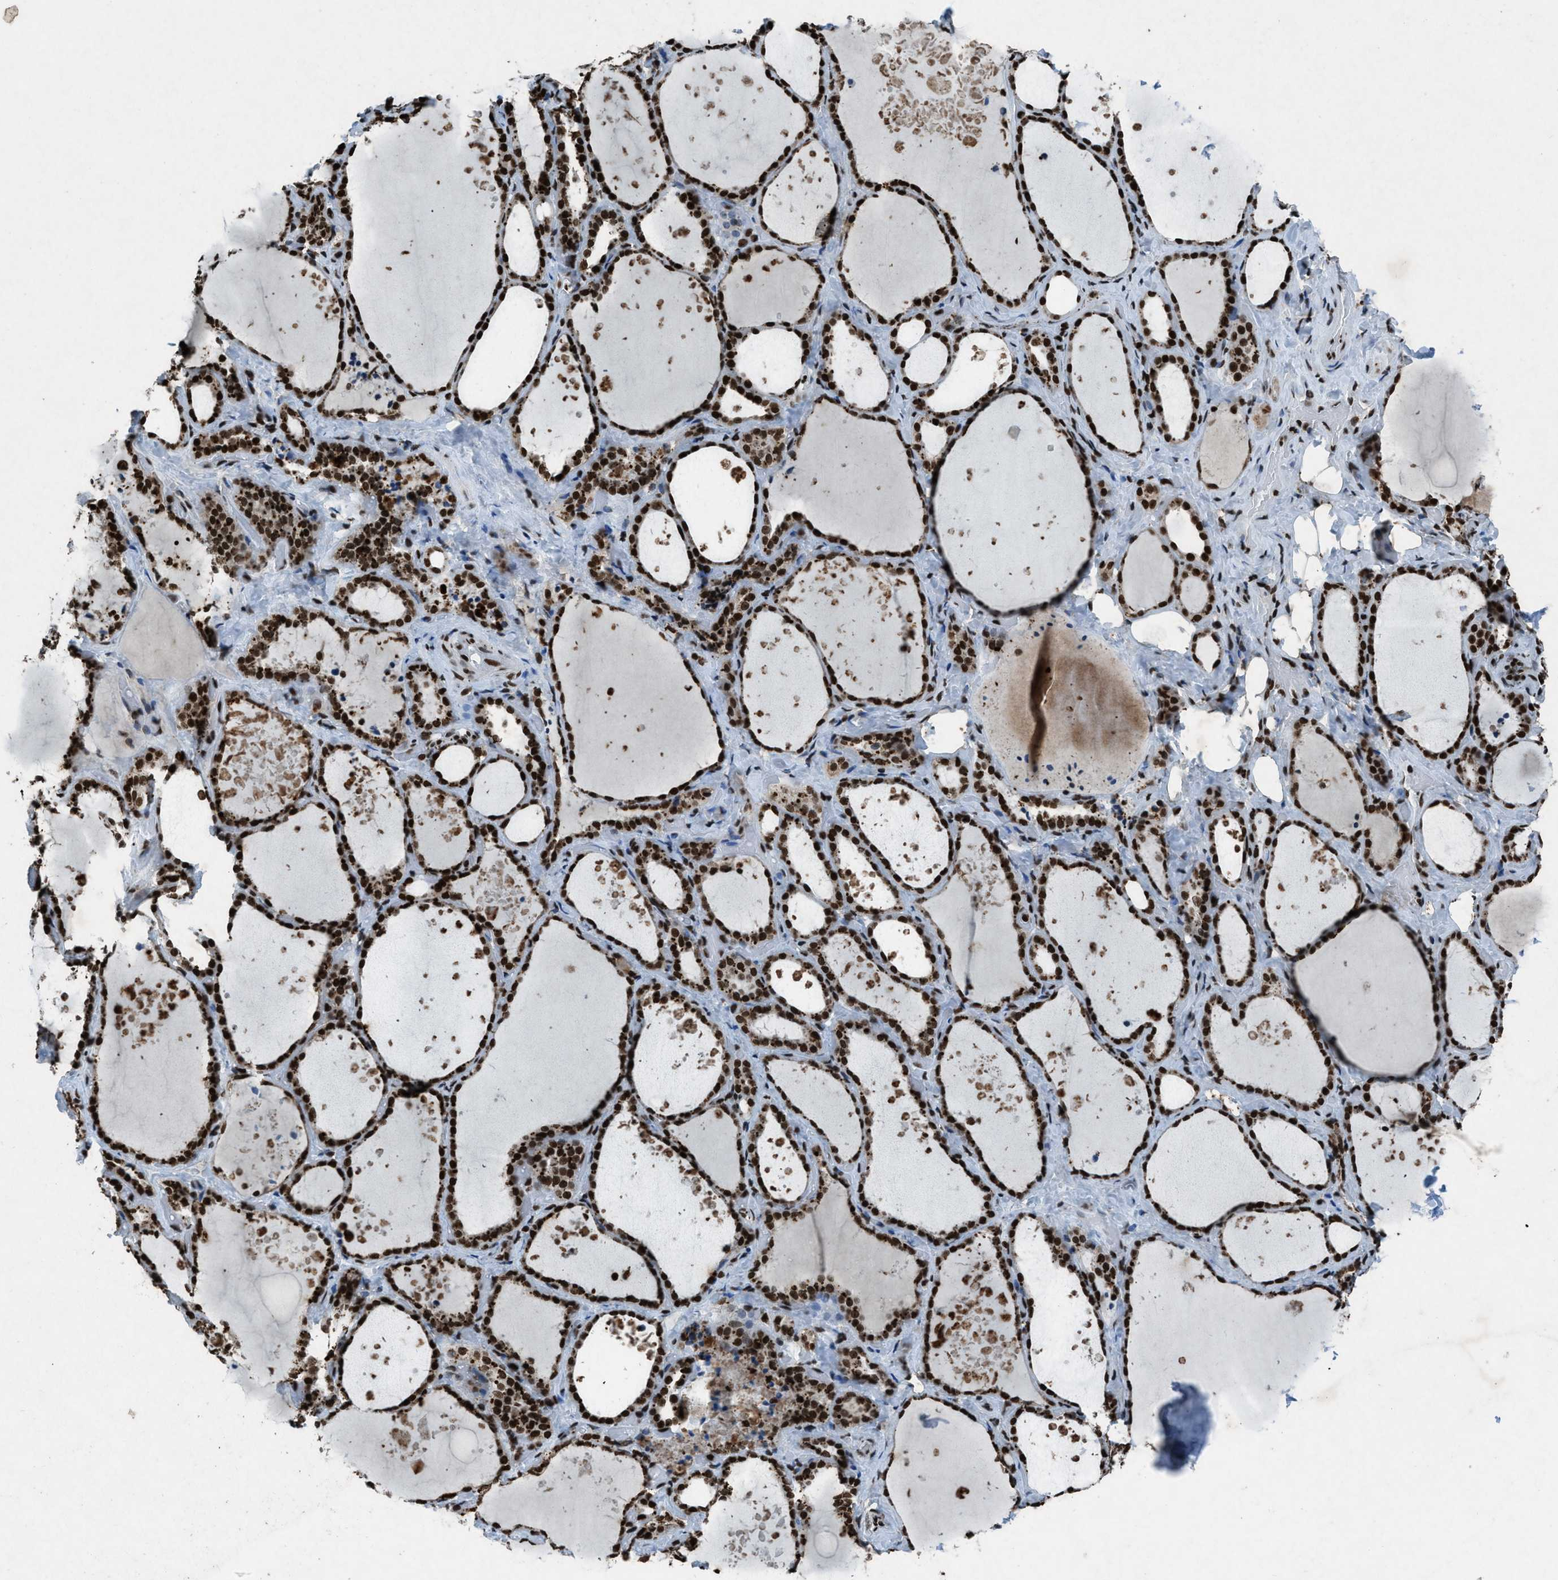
{"staining": {"intensity": "strong", "quantity": ">75%", "location": "nuclear"}, "tissue": "thyroid gland", "cell_type": "Glandular cells", "image_type": "normal", "snomed": [{"axis": "morphology", "description": "Normal tissue, NOS"}, {"axis": "topography", "description": "Thyroid gland"}], "caption": "Protein staining of normal thyroid gland demonstrates strong nuclear positivity in approximately >75% of glandular cells.", "gene": "NXF1", "patient": {"sex": "female", "age": 44}}